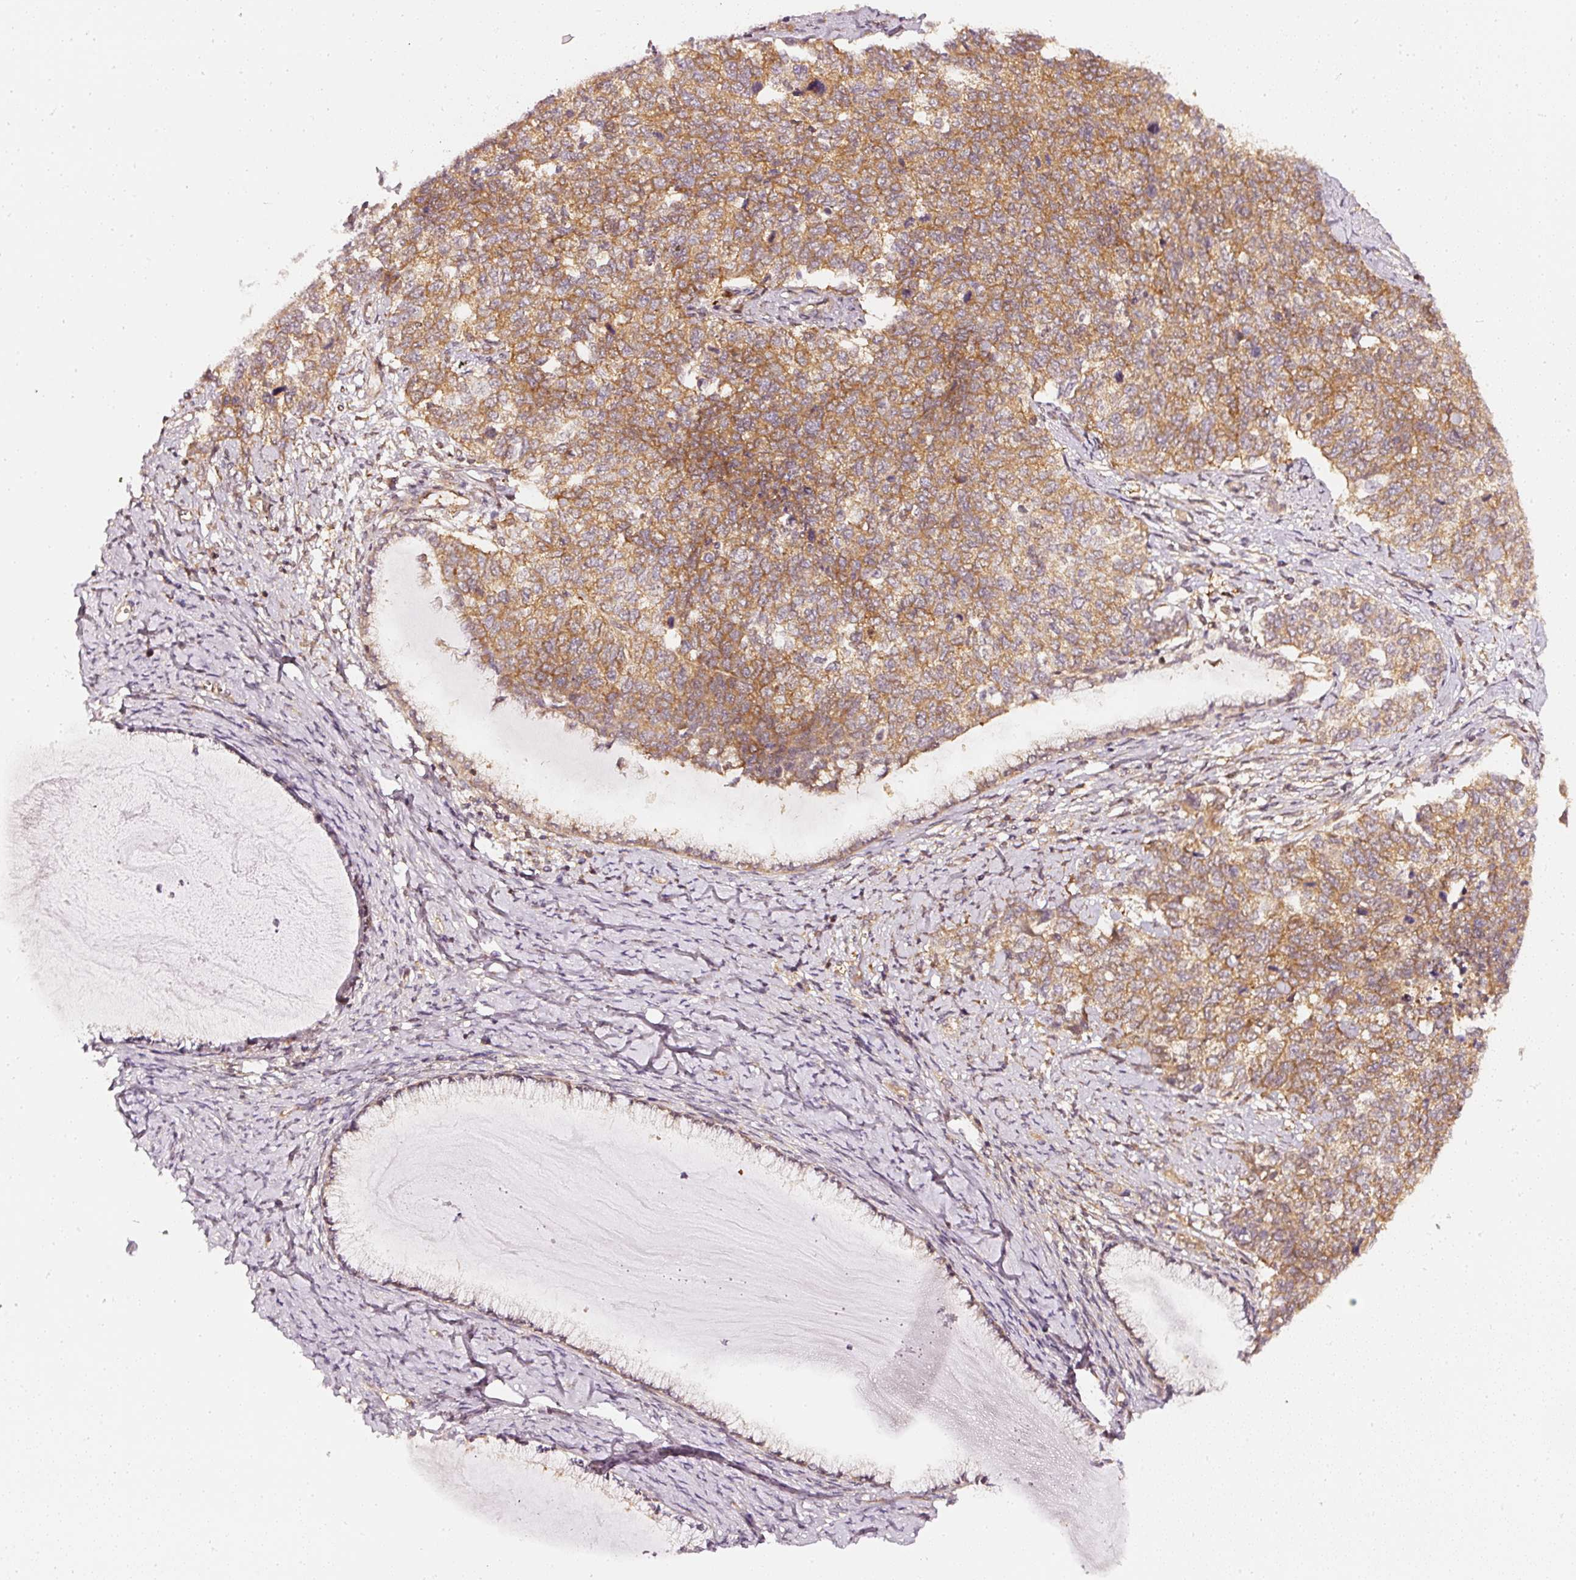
{"staining": {"intensity": "moderate", "quantity": ">75%", "location": "cytoplasmic/membranous"}, "tissue": "cervical cancer", "cell_type": "Tumor cells", "image_type": "cancer", "snomed": [{"axis": "morphology", "description": "Squamous cell carcinoma, NOS"}, {"axis": "topography", "description": "Cervix"}], "caption": "This image shows immunohistochemistry (IHC) staining of human cervical cancer, with medium moderate cytoplasmic/membranous expression in approximately >75% of tumor cells.", "gene": "ASMTL", "patient": {"sex": "female", "age": 63}}